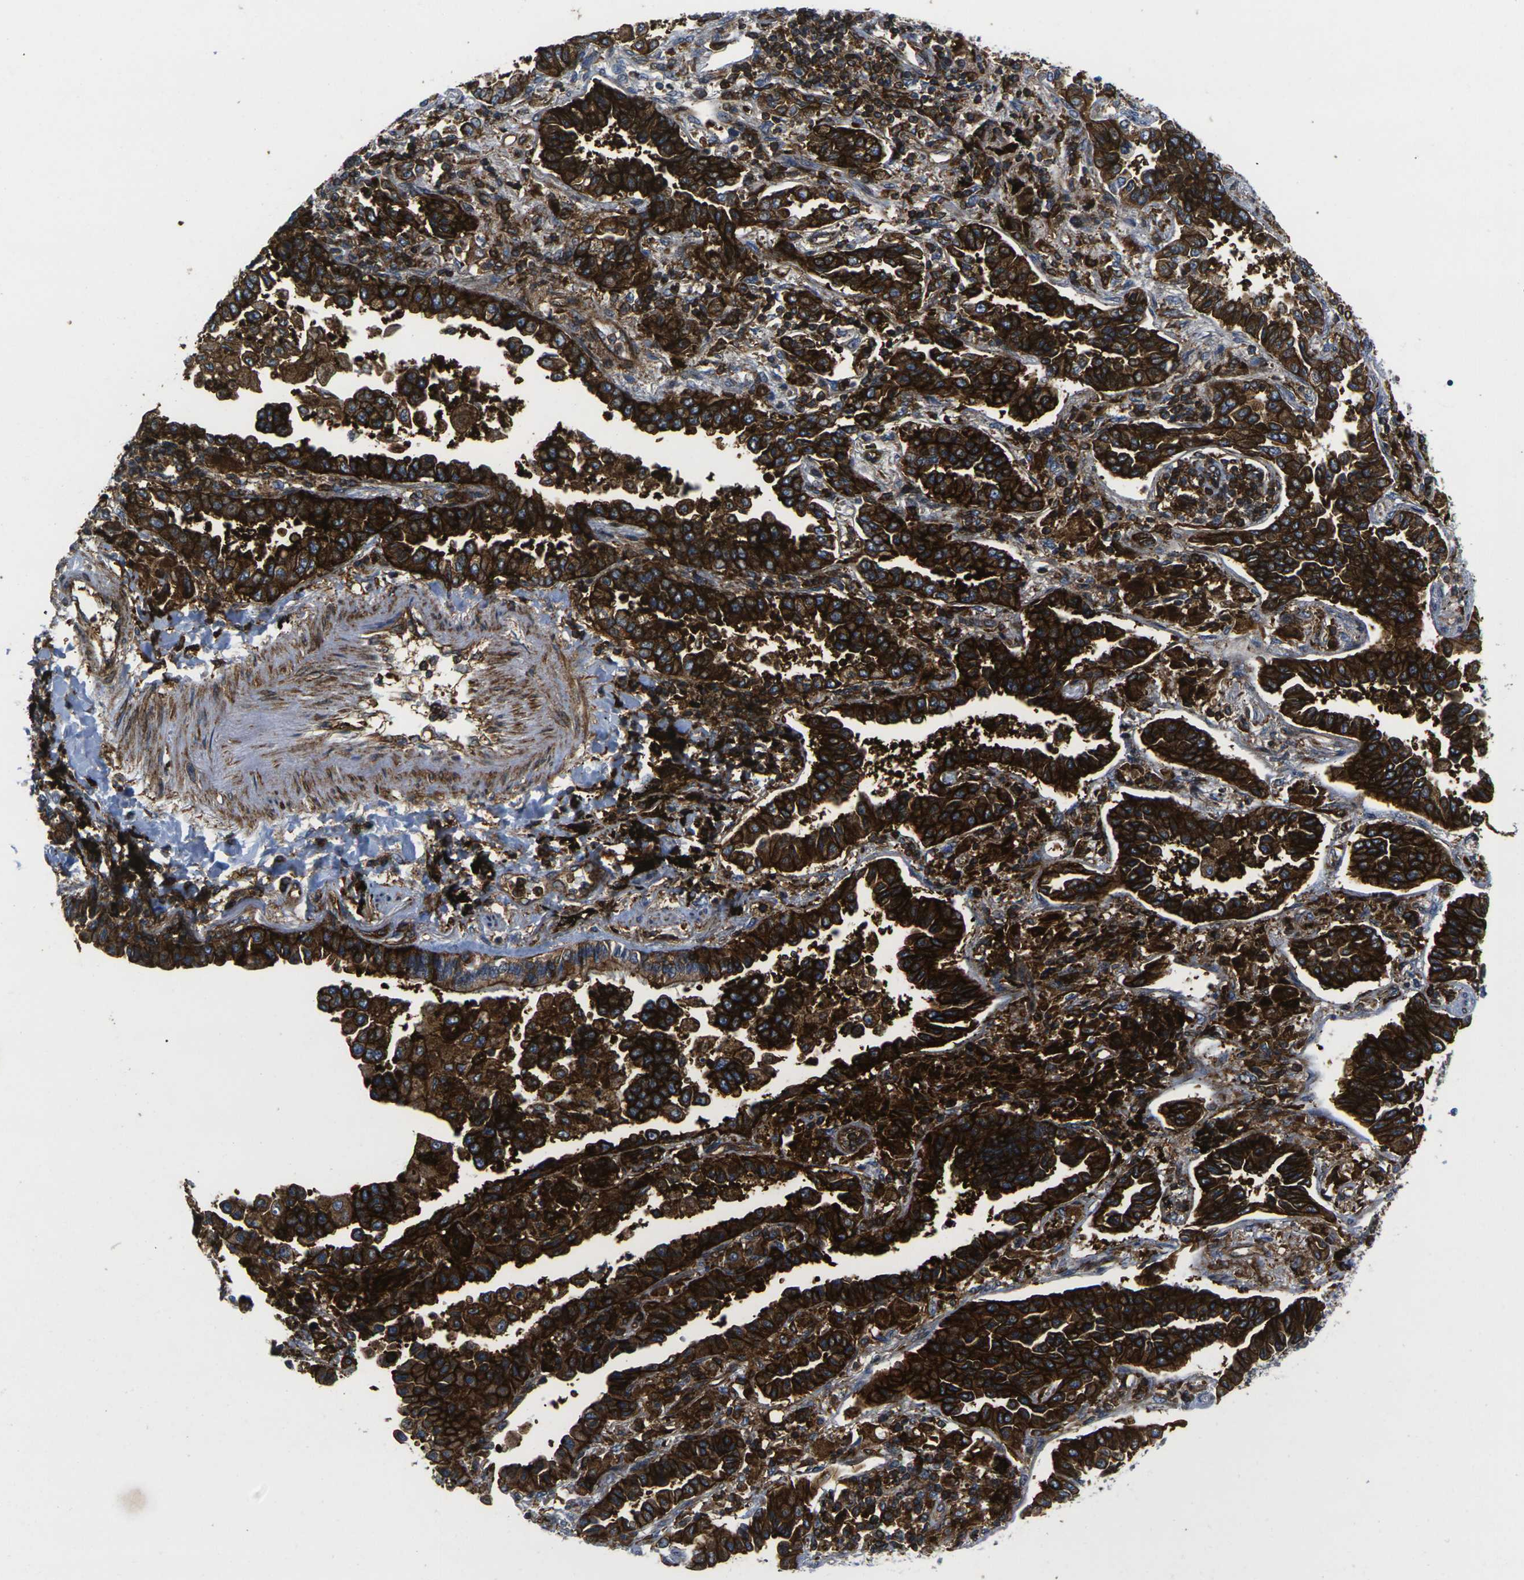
{"staining": {"intensity": "strong", "quantity": ">75%", "location": "cytoplasmic/membranous"}, "tissue": "lung cancer", "cell_type": "Tumor cells", "image_type": "cancer", "snomed": [{"axis": "morphology", "description": "Normal tissue, NOS"}, {"axis": "morphology", "description": "Adenocarcinoma, NOS"}, {"axis": "topography", "description": "Lung"}], "caption": "Immunohistochemistry (IHC) (DAB (3,3'-diaminobenzidine)) staining of lung adenocarcinoma demonstrates strong cytoplasmic/membranous protein positivity in about >75% of tumor cells.", "gene": "IQGAP1", "patient": {"sex": "male", "age": 59}}